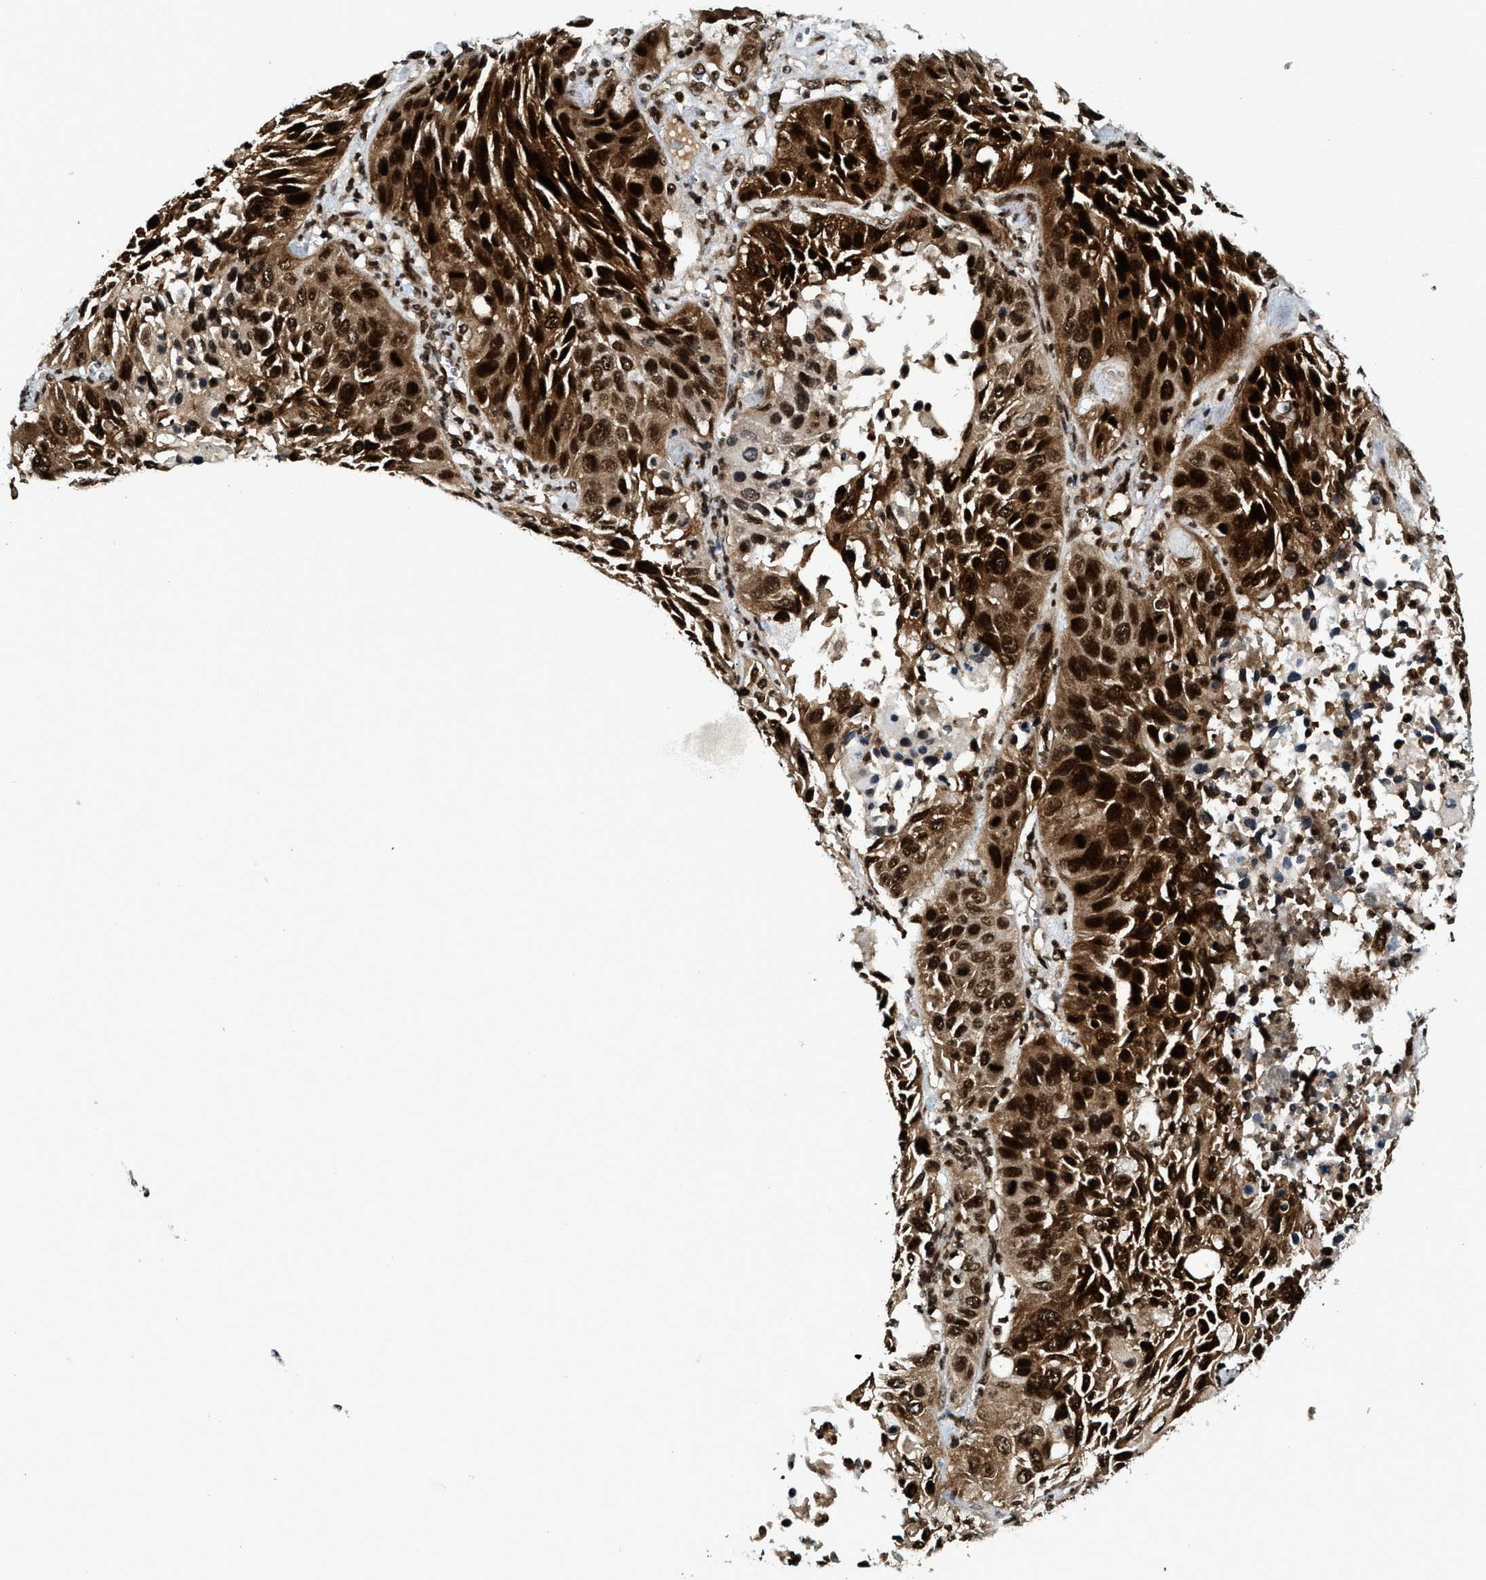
{"staining": {"intensity": "strong", "quantity": ">75%", "location": "cytoplasmic/membranous,nuclear"}, "tissue": "lung cancer", "cell_type": "Tumor cells", "image_type": "cancer", "snomed": [{"axis": "morphology", "description": "Squamous cell carcinoma, NOS"}, {"axis": "topography", "description": "Lung"}], "caption": "A high amount of strong cytoplasmic/membranous and nuclear positivity is seen in approximately >75% of tumor cells in lung cancer (squamous cell carcinoma) tissue.", "gene": "MDM2", "patient": {"sex": "female", "age": 76}}